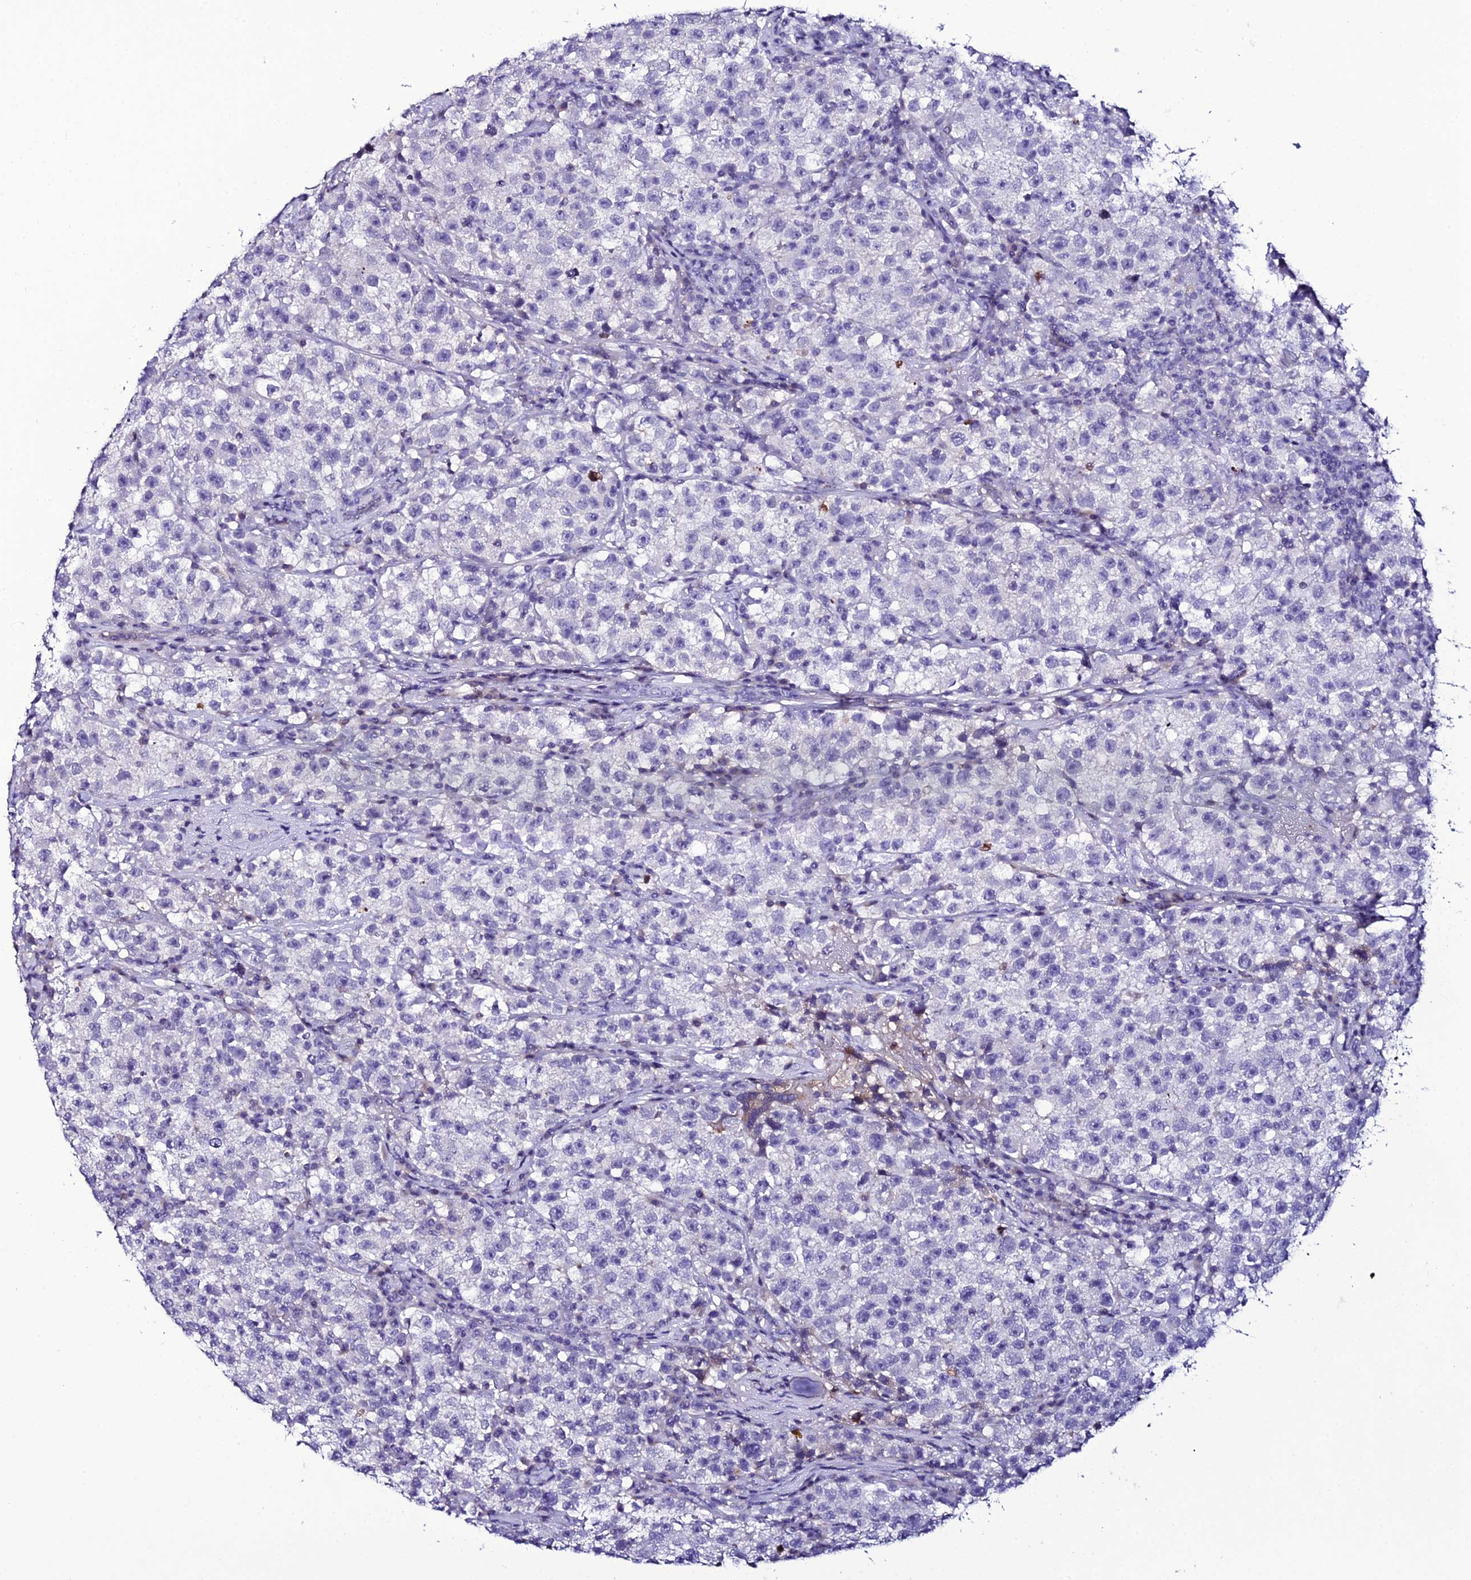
{"staining": {"intensity": "negative", "quantity": "none", "location": "none"}, "tissue": "testis cancer", "cell_type": "Tumor cells", "image_type": "cancer", "snomed": [{"axis": "morphology", "description": "Seminoma, NOS"}, {"axis": "topography", "description": "Testis"}], "caption": "DAB immunohistochemical staining of testis cancer (seminoma) reveals no significant expression in tumor cells.", "gene": "DEFB132", "patient": {"sex": "male", "age": 22}}